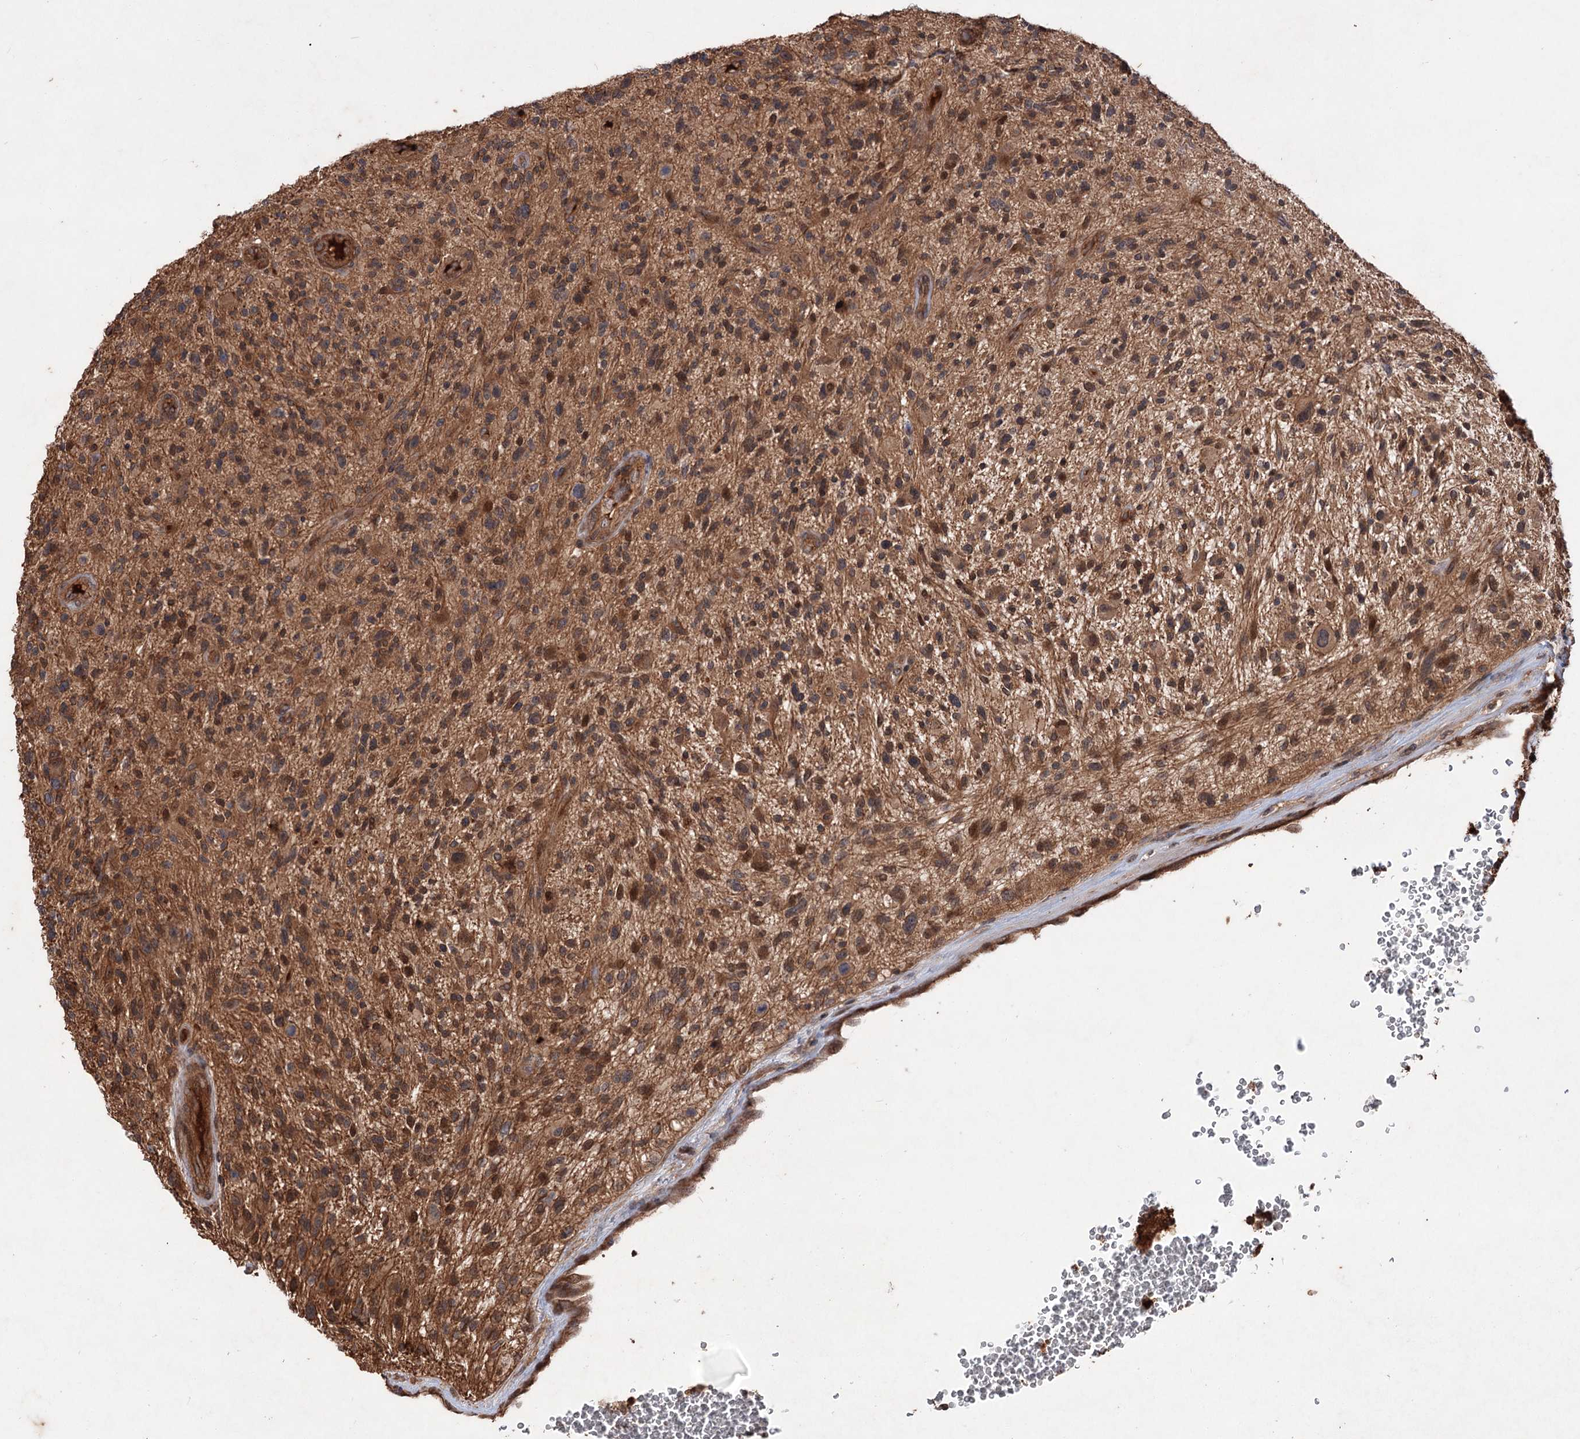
{"staining": {"intensity": "moderate", "quantity": ">75%", "location": "cytoplasmic/membranous"}, "tissue": "glioma", "cell_type": "Tumor cells", "image_type": "cancer", "snomed": [{"axis": "morphology", "description": "Glioma, malignant, High grade"}, {"axis": "topography", "description": "Brain"}], "caption": "Protein expression analysis of glioma shows moderate cytoplasmic/membranous positivity in approximately >75% of tumor cells. (DAB = brown stain, brightfield microscopy at high magnification).", "gene": "ADK", "patient": {"sex": "male", "age": 47}}